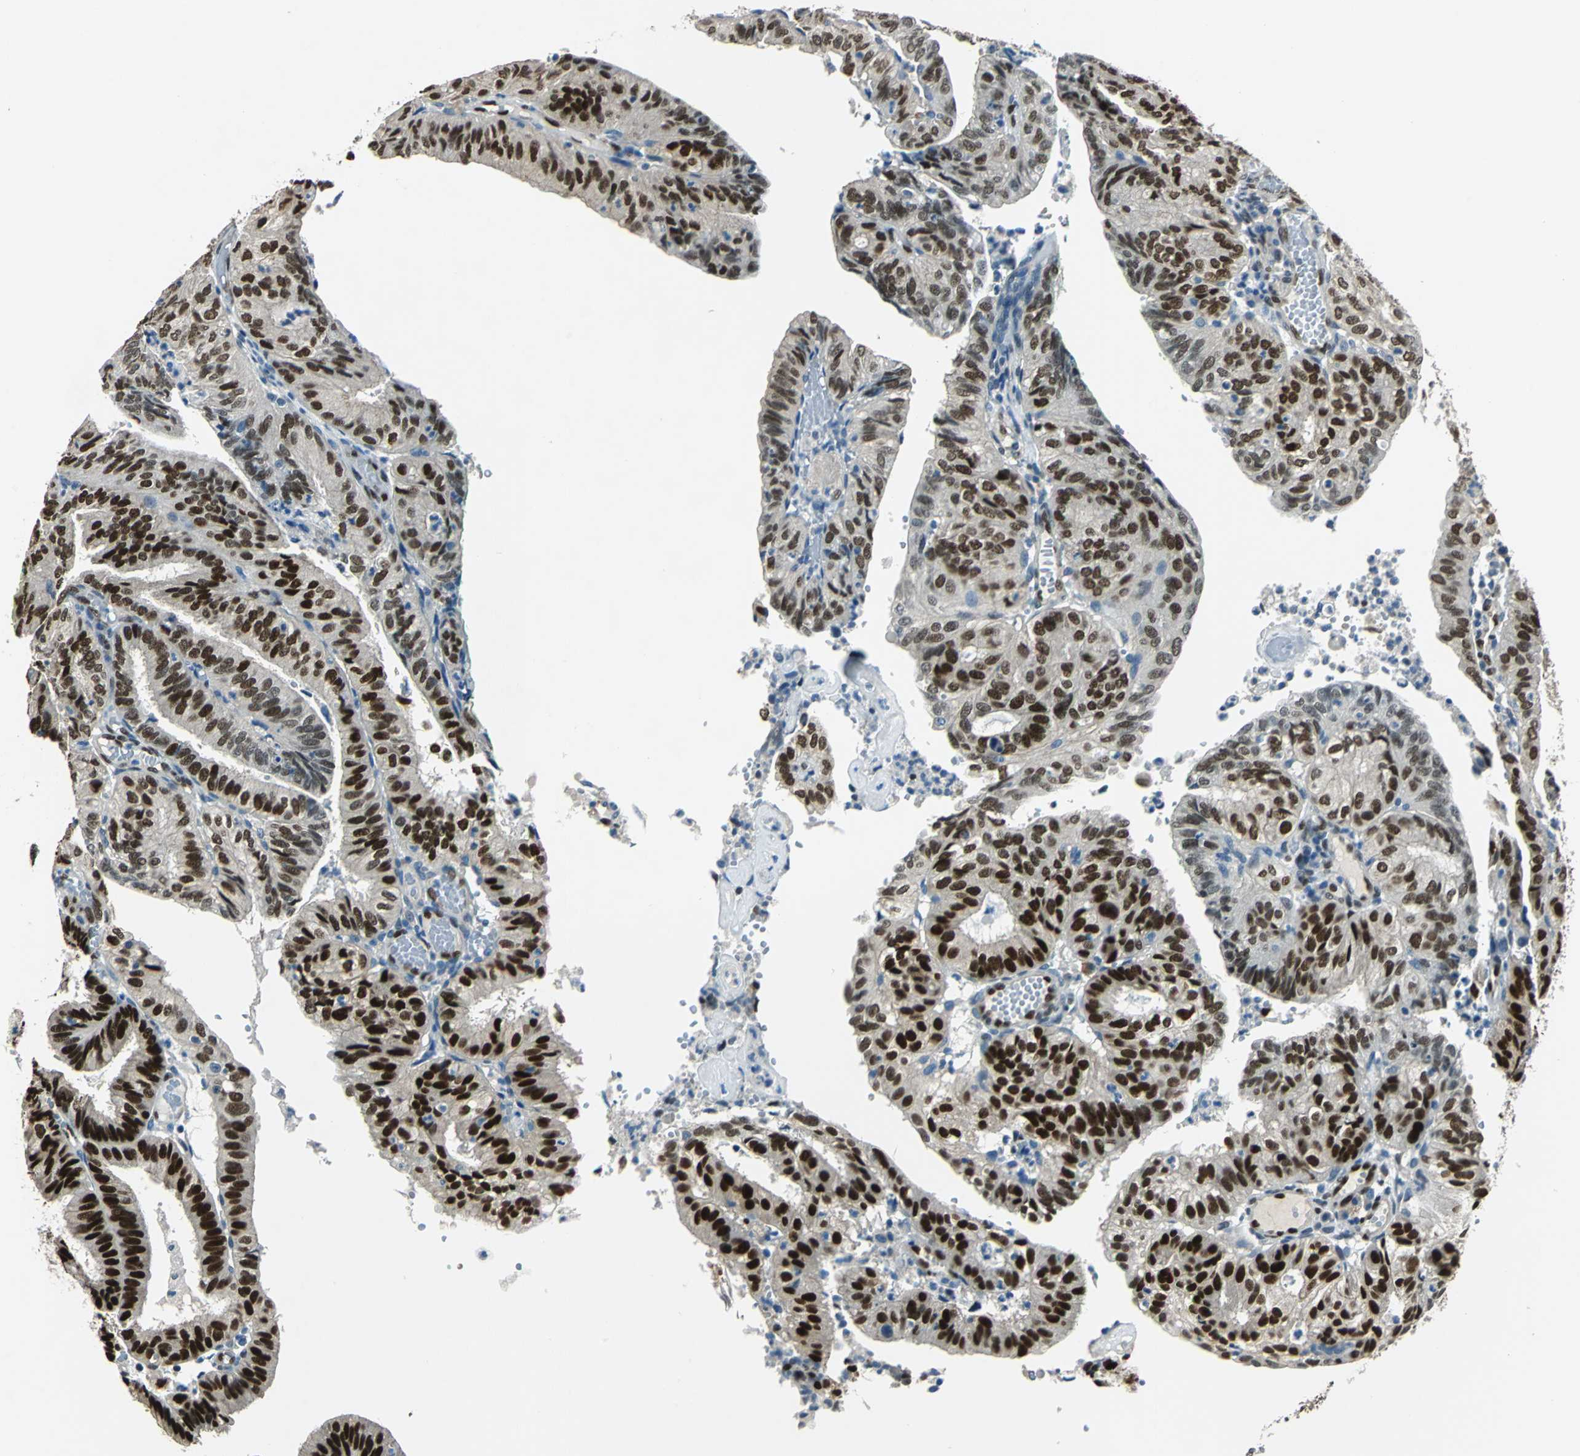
{"staining": {"intensity": "strong", "quantity": ">75%", "location": "nuclear"}, "tissue": "endometrial cancer", "cell_type": "Tumor cells", "image_type": "cancer", "snomed": [{"axis": "morphology", "description": "Adenocarcinoma, NOS"}, {"axis": "topography", "description": "Uterus"}], "caption": "Brown immunohistochemical staining in human endometrial adenocarcinoma displays strong nuclear positivity in approximately >75% of tumor cells. (brown staining indicates protein expression, while blue staining denotes nuclei).", "gene": "NFIA", "patient": {"sex": "female", "age": 60}}